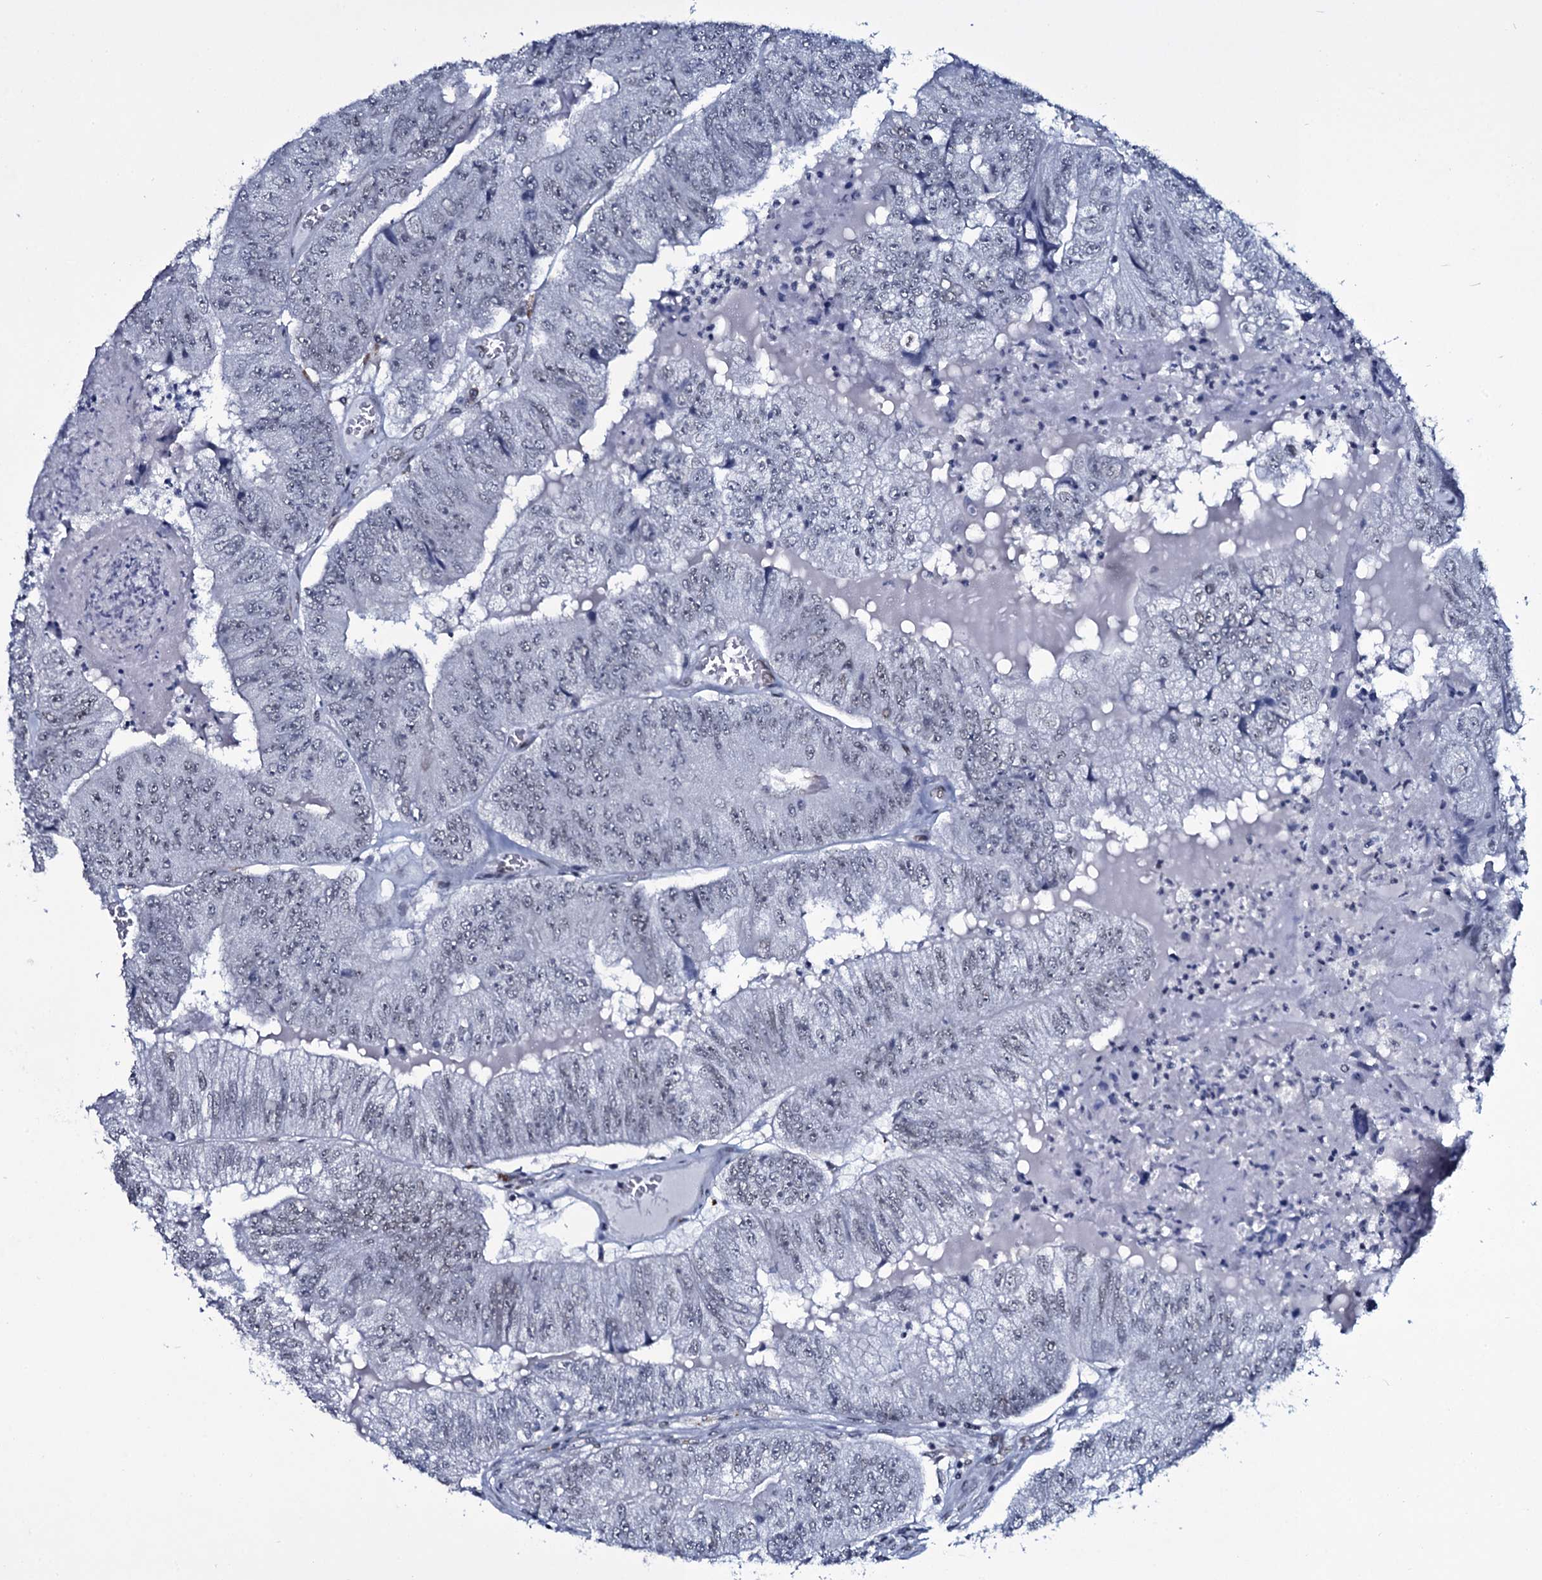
{"staining": {"intensity": "negative", "quantity": "none", "location": "none"}, "tissue": "colorectal cancer", "cell_type": "Tumor cells", "image_type": "cancer", "snomed": [{"axis": "morphology", "description": "Adenocarcinoma, NOS"}, {"axis": "topography", "description": "Colon"}], "caption": "Tumor cells are negative for protein expression in human colorectal cancer (adenocarcinoma).", "gene": "ZMIZ2", "patient": {"sex": "female", "age": 67}}